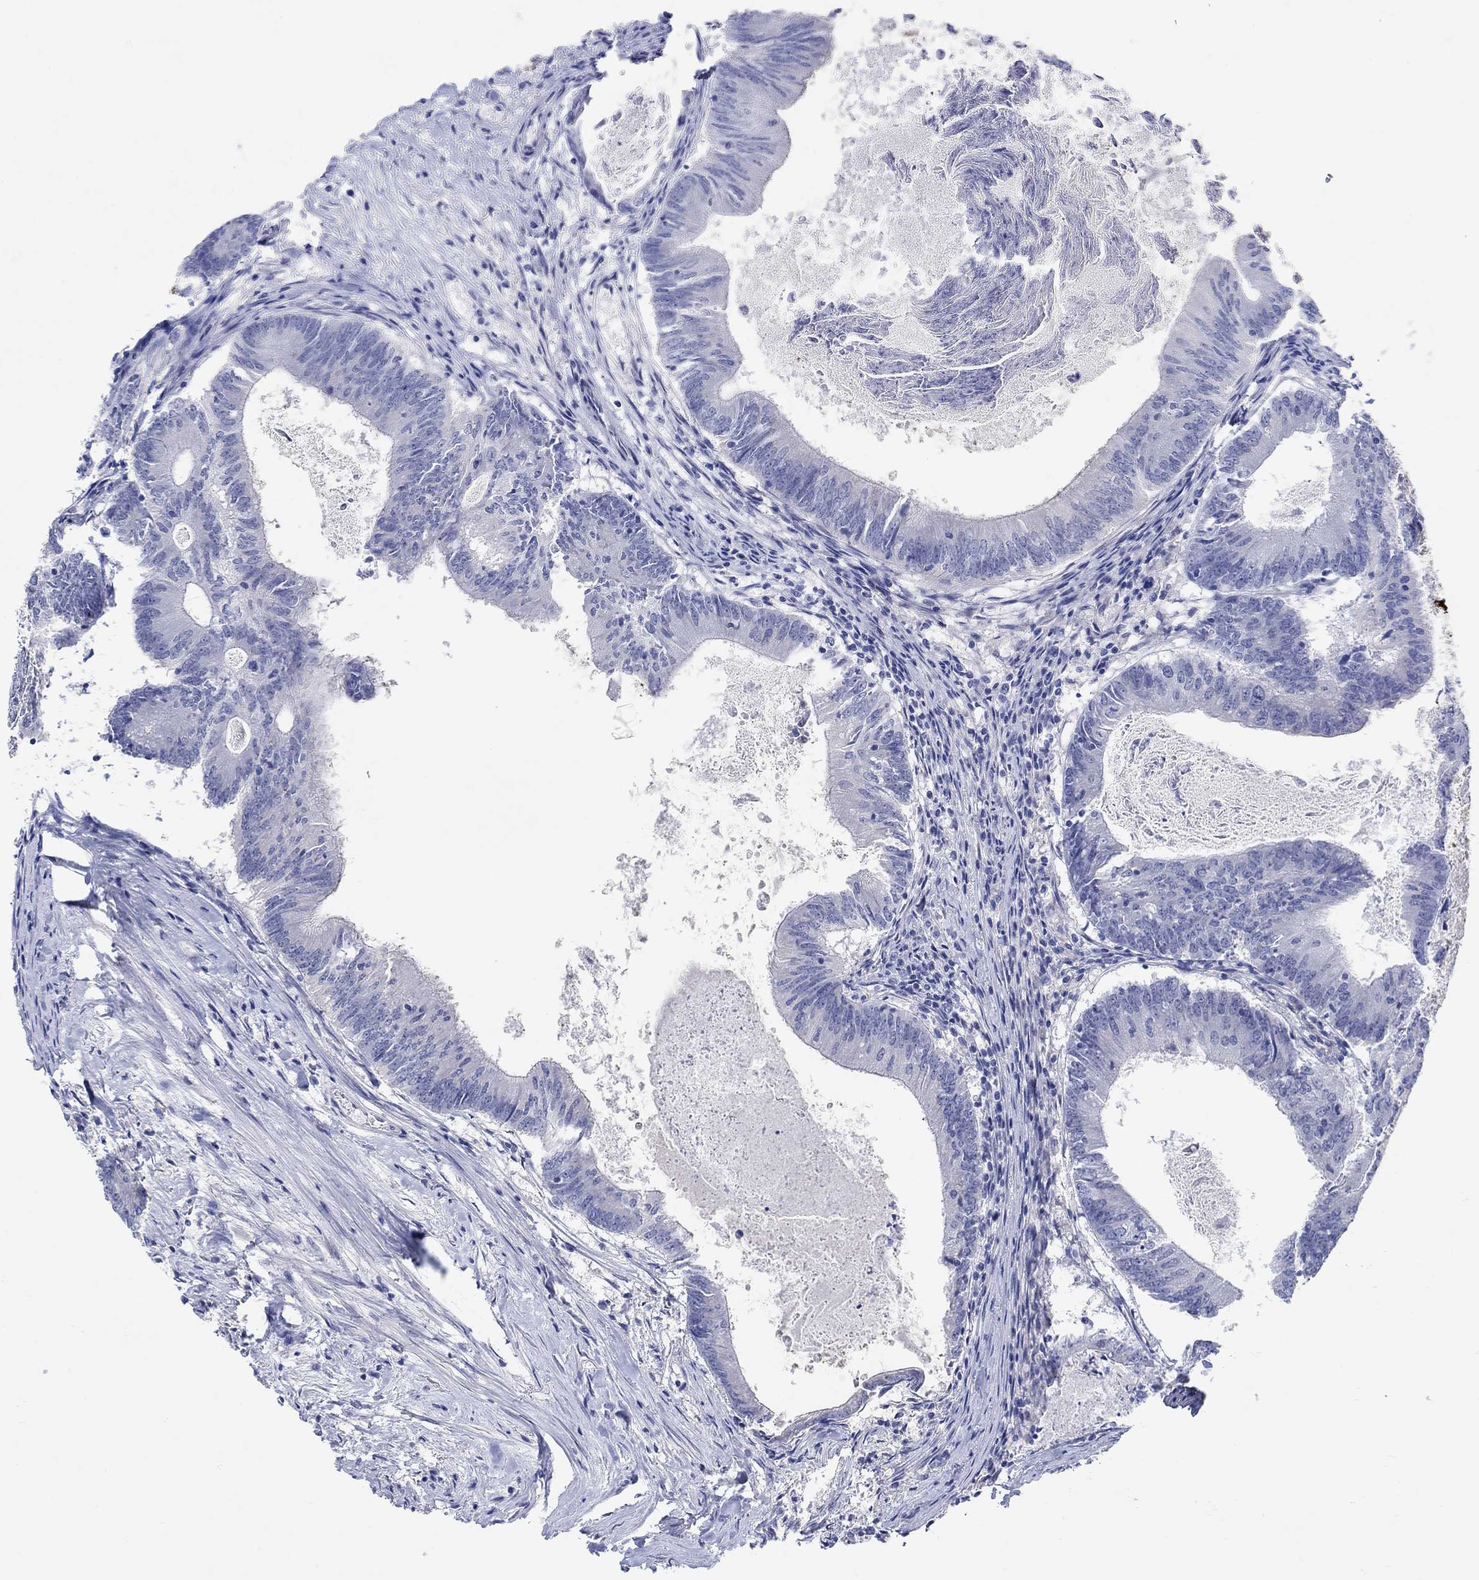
{"staining": {"intensity": "negative", "quantity": "none", "location": "none"}, "tissue": "colorectal cancer", "cell_type": "Tumor cells", "image_type": "cancer", "snomed": [{"axis": "morphology", "description": "Adenocarcinoma, NOS"}, {"axis": "topography", "description": "Colon"}], "caption": "There is no significant staining in tumor cells of colorectal cancer.", "gene": "KRT222", "patient": {"sex": "female", "age": 70}}